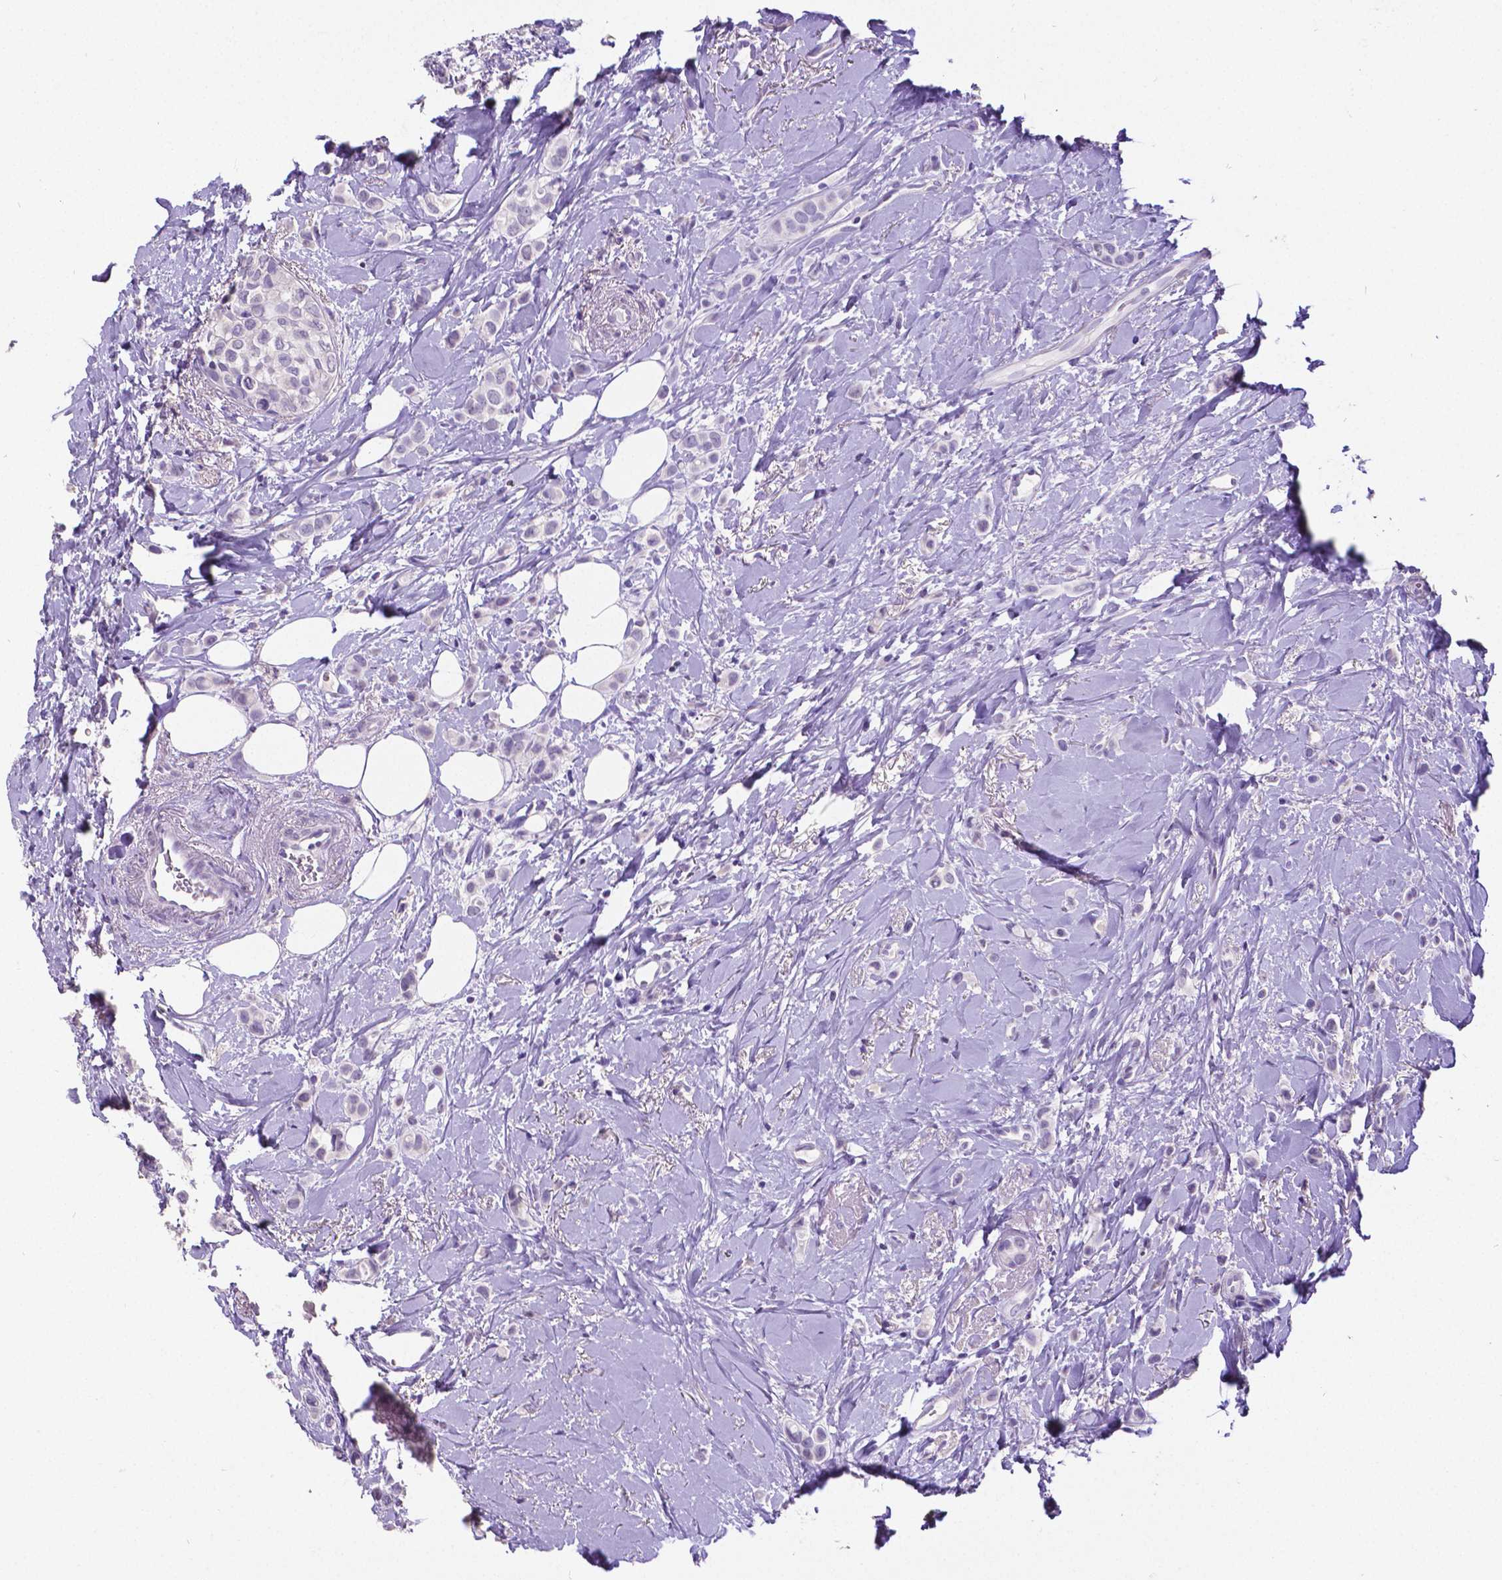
{"staining": {"intensity": "negative", "quantity": "none", "location": "none"}, "tissue": "breast cancer", "cell_type": "Tumor cells", "image_type": "cancer", "snomed": [{"axis": "morphology", "description": "Lobular carcinoma"}, {"axis": "topography", "description": "Breast"}], "caption": "The histopathology image reveals no significant staining in tumor cells of breast lobular carcinoma.", "gene": "SATB2", "patient": {"sex": "female", "age": 66}}